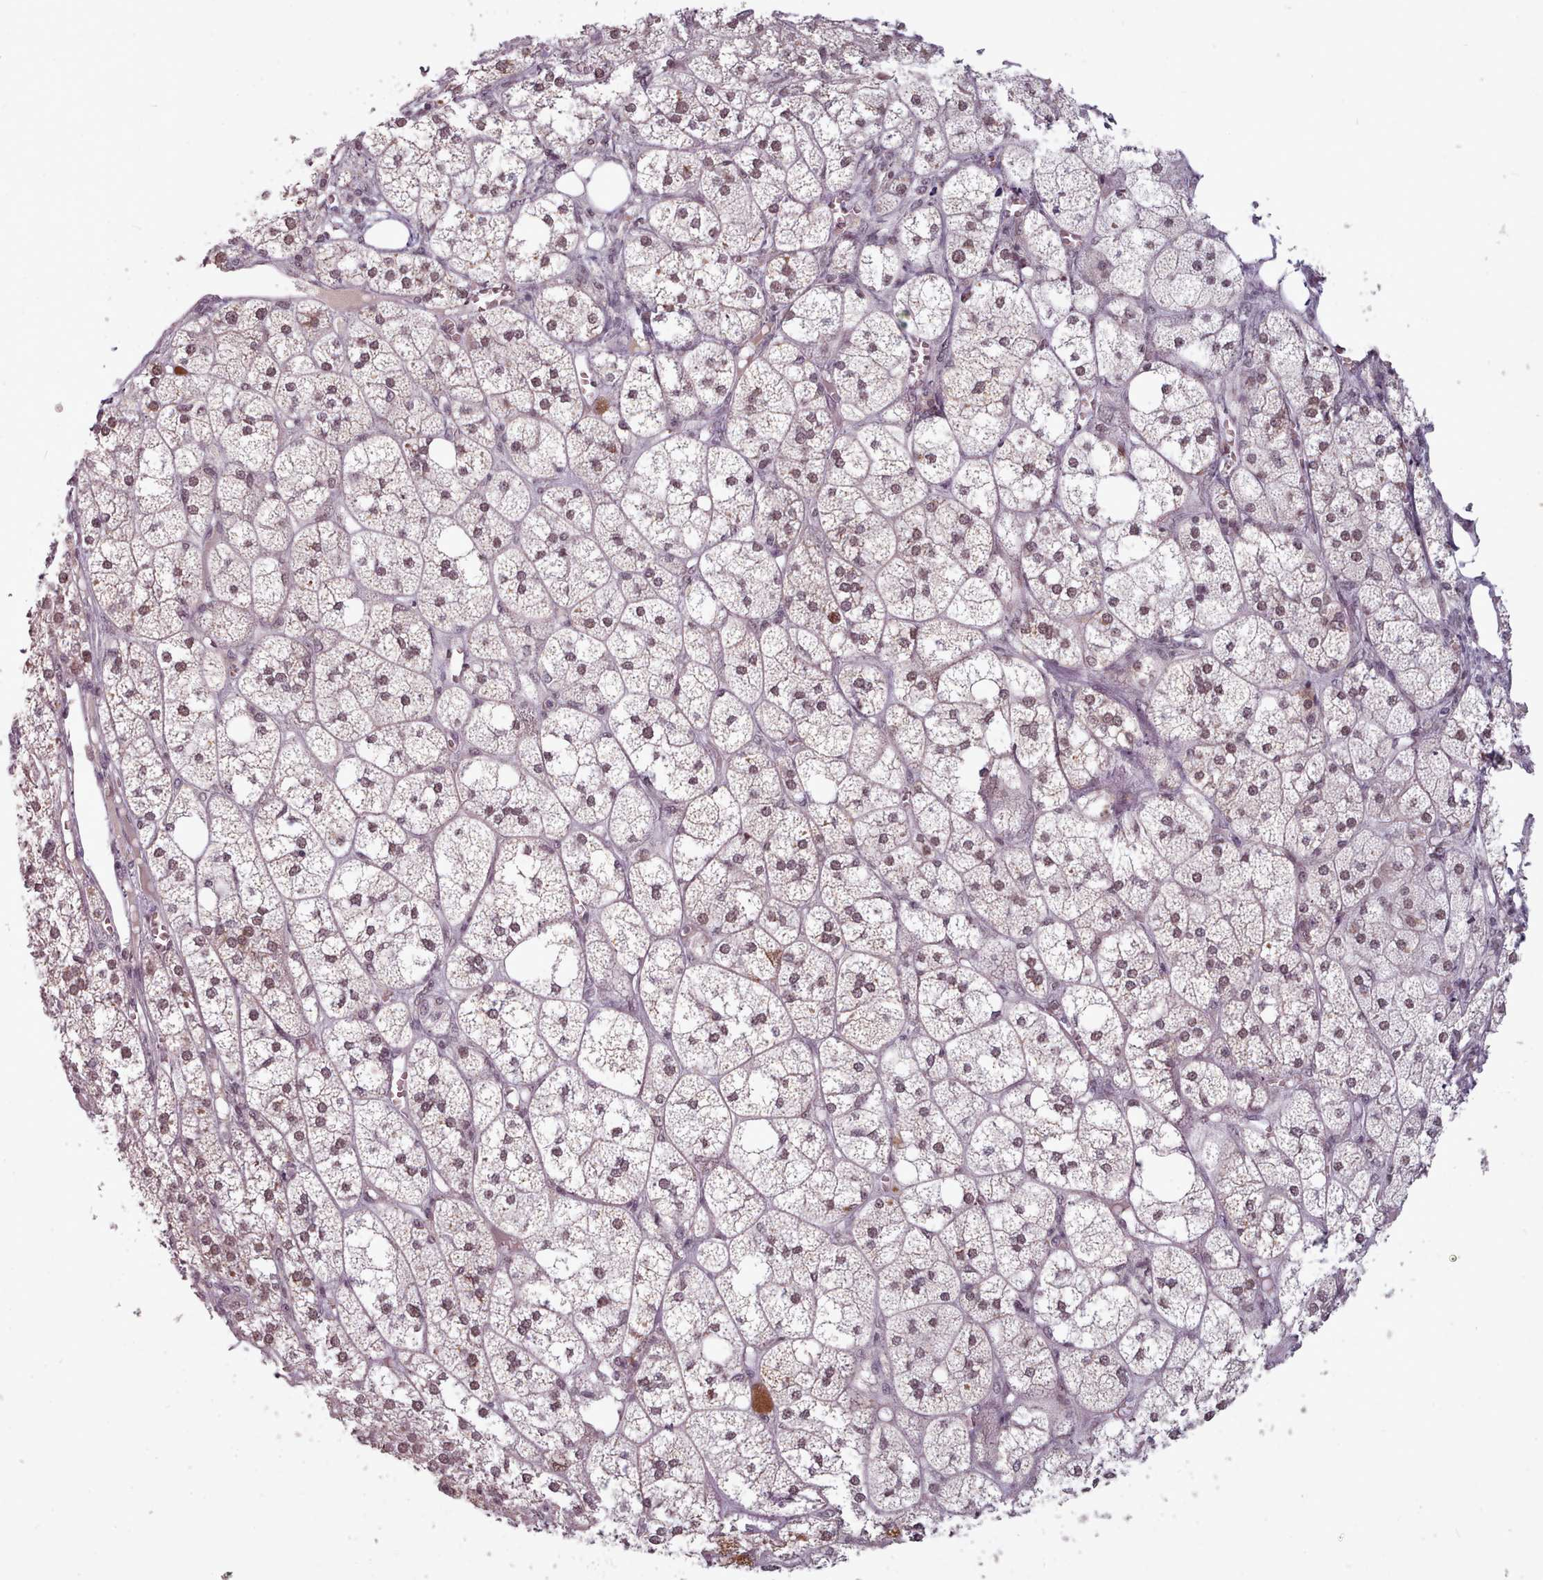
{"staining": {"intensity": "moderate", "quantity": ">75%", "location": "cytoplasmic/membranous,nuclear"}, "tissue": "adrenal gland", "cell_type": "Glandular cells", "image_type": "normal", "snomed": [{"axis": "morphology", "description": "Normal tissue, NOS"}, {"axis": "topography", "description": "Adrenal gland"}], "caption": "IHC (DAB (3,3'-diaminobenzidine)) staining of normal adrenal gland demonstrates moderate cytoplasmic/membranous,nuclear protein staining in approximately >75% of glandular cells.", "gene": "SRSF9", "patient": {"sex": "female", "age": 61}}